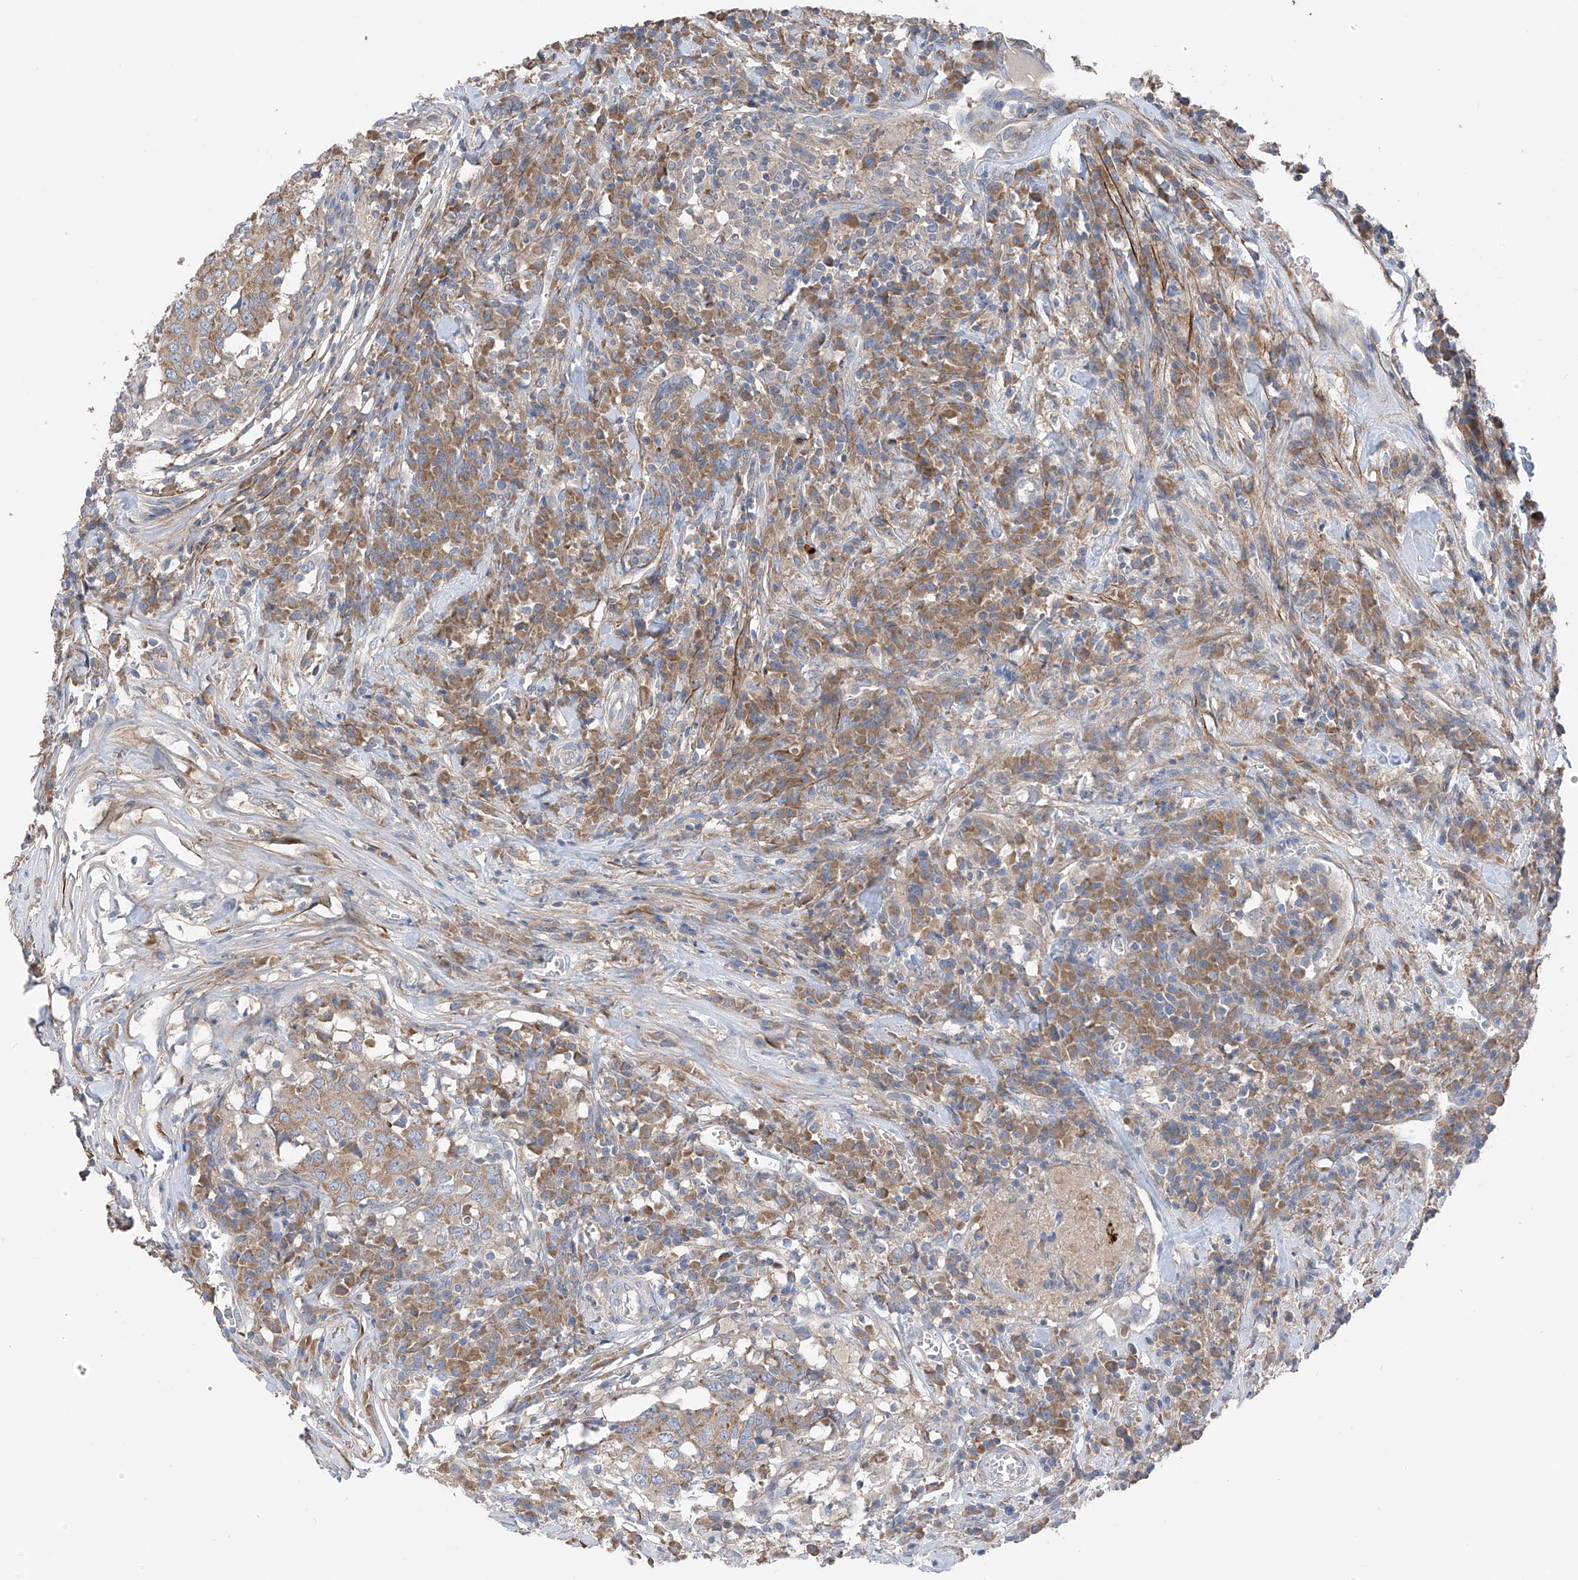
{"staining": {"intensity": "weak", "quantity": ">75%", "location": "cytoplasmic/membranous"}, "tissue": "head and neck cancer", "cell_type": "Tumor cells", "image_type": "cancer", "snomed": [{"axis": "morphology", "description": "Squamous cell carcinoma, NOS"}, {"axis": "topography", "description": "Head-Neck"}], "caption": "Immunohistochemical staining of head and neck cancer demonstrates low levels of weak cytoplasmic/membranous expression in about >75% of tumor cells.", "gene": "GALNTL6", "patient": {"sex": "male", "age": 66}}